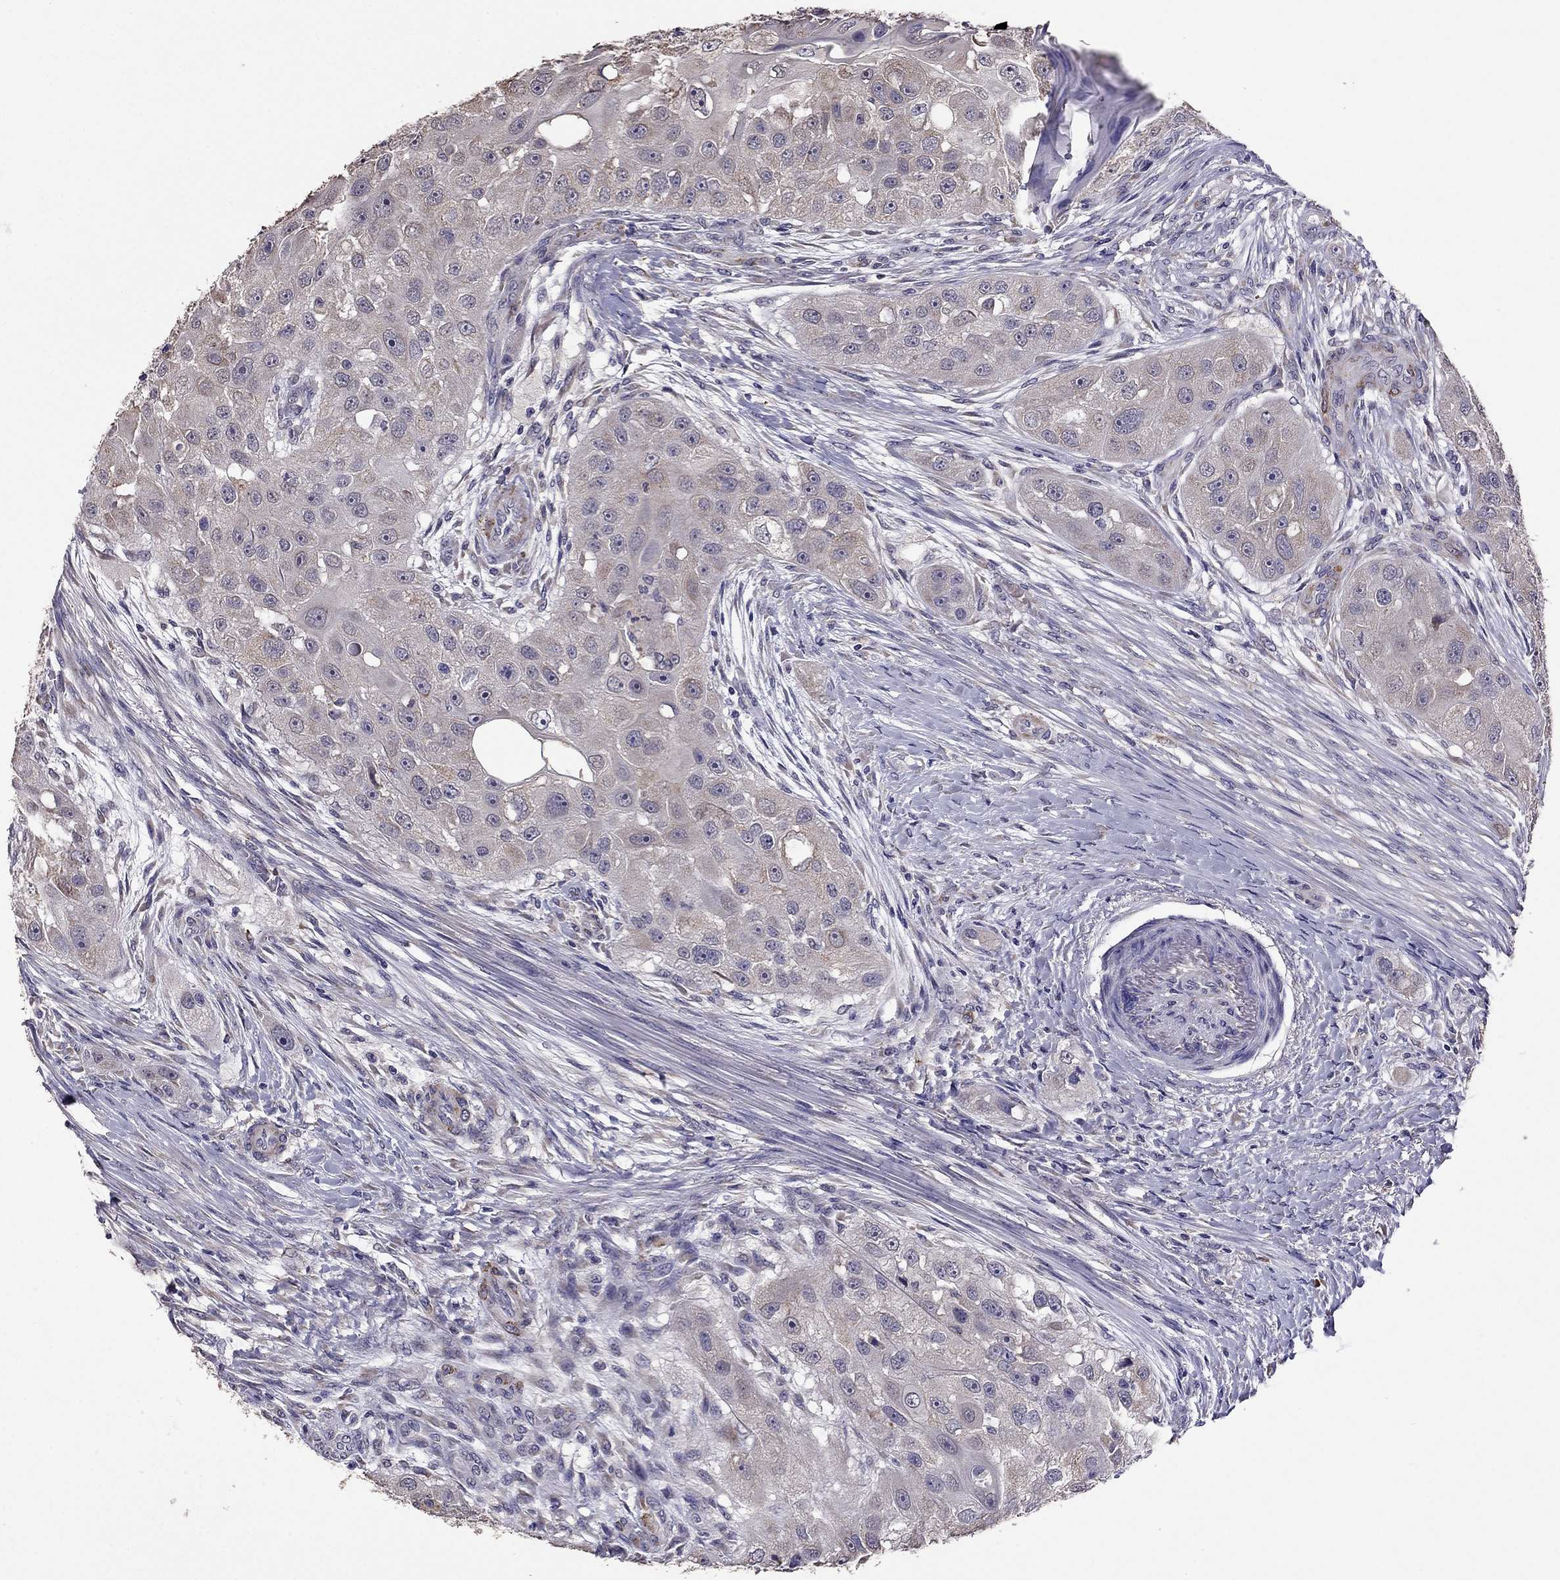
{"staining": {"intensity": "weak", "quantity": "<25%", "location": "cytoplasmic/membranous"}, "tissue": "head and neck cancer", "cell_type": "Tumor cells", "image_type": "cancer", "snomed": [{"axis": "morphology", "description": "Normal tissue, NOS"}, {"axis": "morphology", "description": "Squamous cell carcinoma, NOS"}, {"axis": "topography", "description": "Skeletal muscle"}, {"axis": "topography", "description": "Head-Neck"}], "caption": "Immunohistochemical staining of head and neck cancer (squamous cell carcinoma) exhibits no significant expression in tumor cells. (Immunohistochemistry (ihc), brightfield microscopy, high magnification).", "gene": "CDH9", "patient": {"sex": "male", "age": 51}}